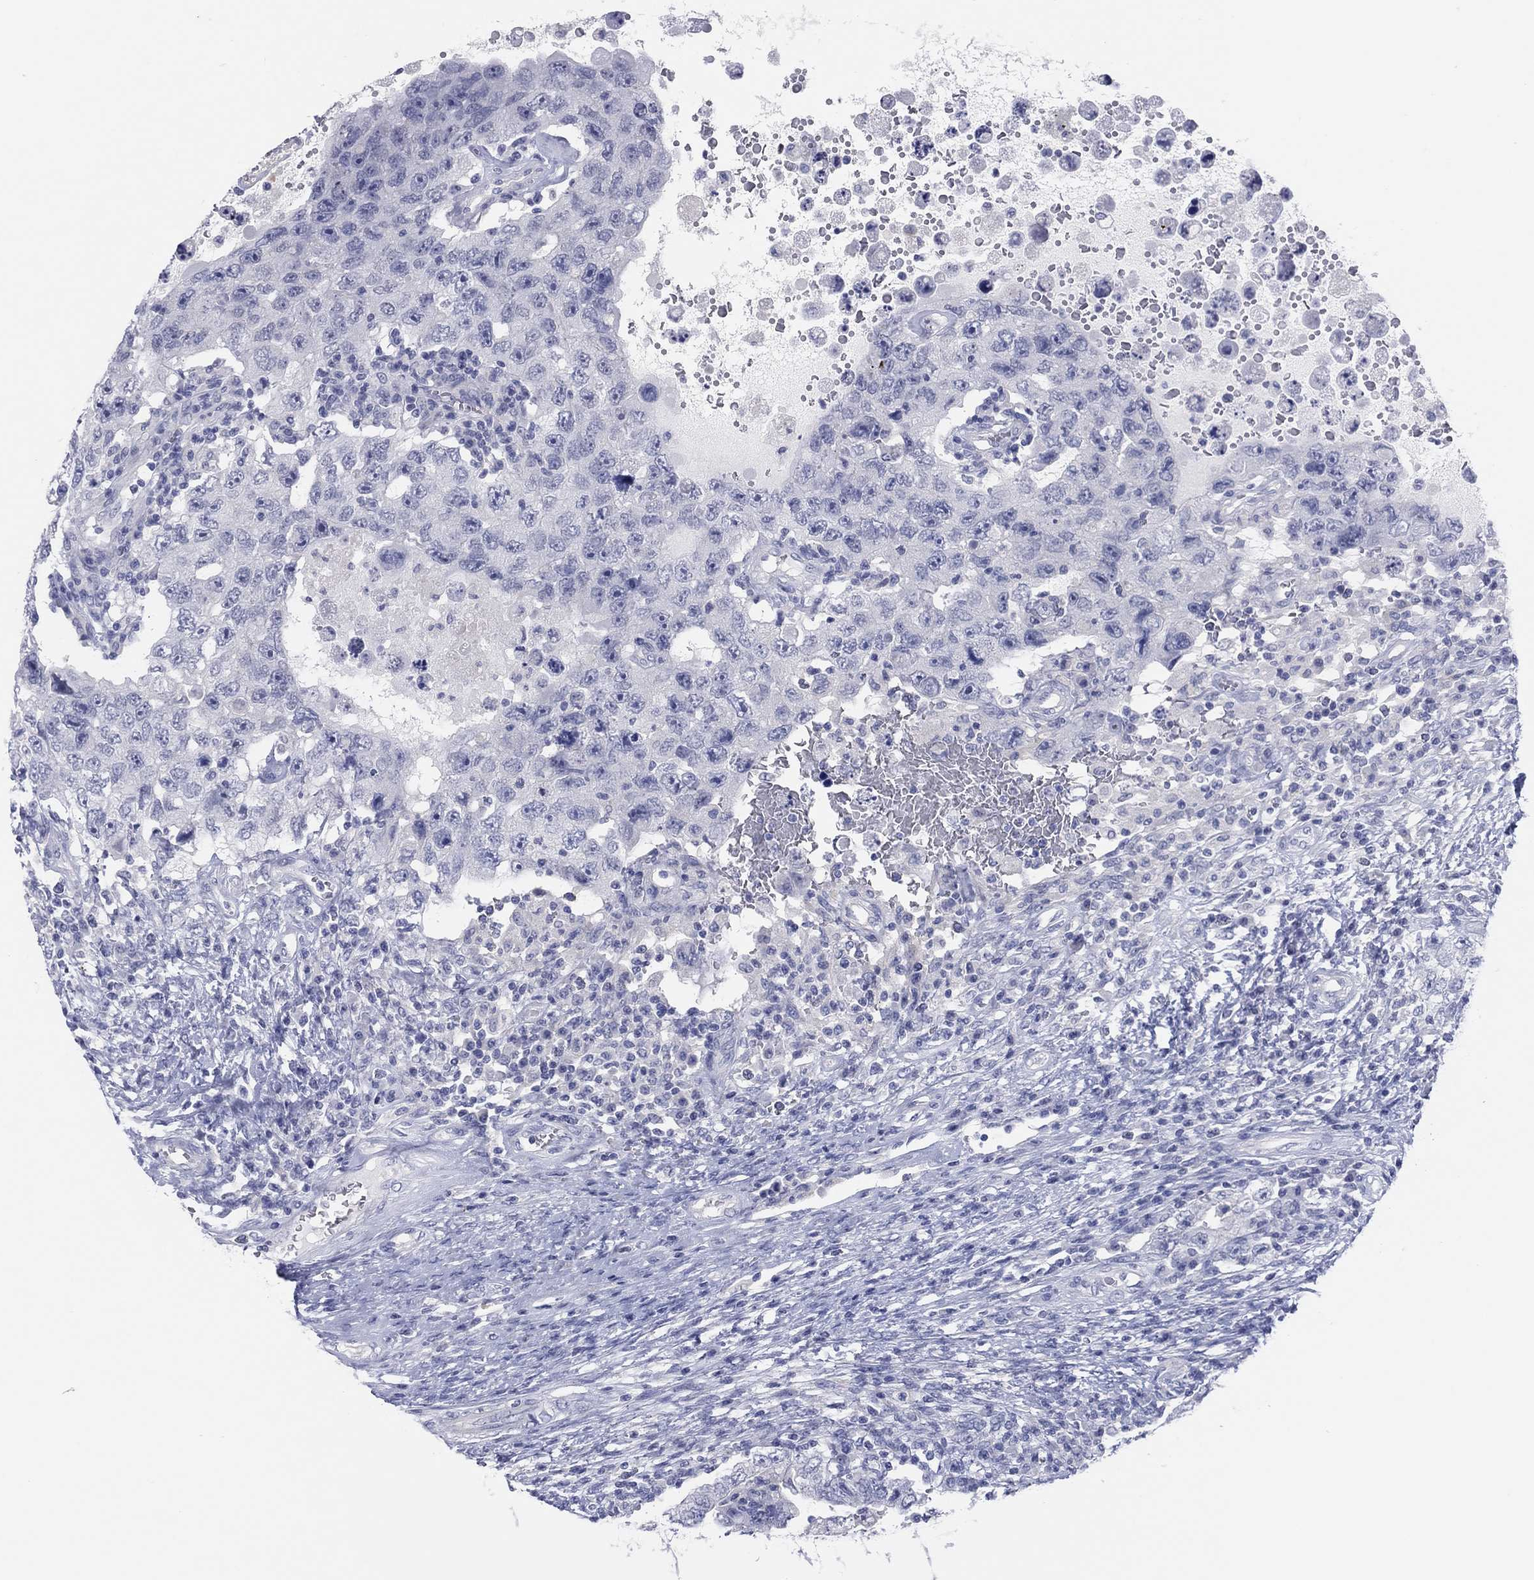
{"staining": {"intensity": "negative", "quantity": "none", "location": "none"}, "tissue": "testis cancer", "cell_type": "Tumor cells", "image_type": "cancer", "snomed": [{"axis": "morphology", "description": "Carcinoma, Embryonal, NOS"}, {"axis": "topography", "description": "Testis"}], "caption": "Immunohistochemistry (IHC) image of human testis cancer (embryonal carcinoma) stained for a protein (brown), which displays no staining in tumor cells.", "gene": "CPNE6", "patient": {"sex": "male", "age": 26}}